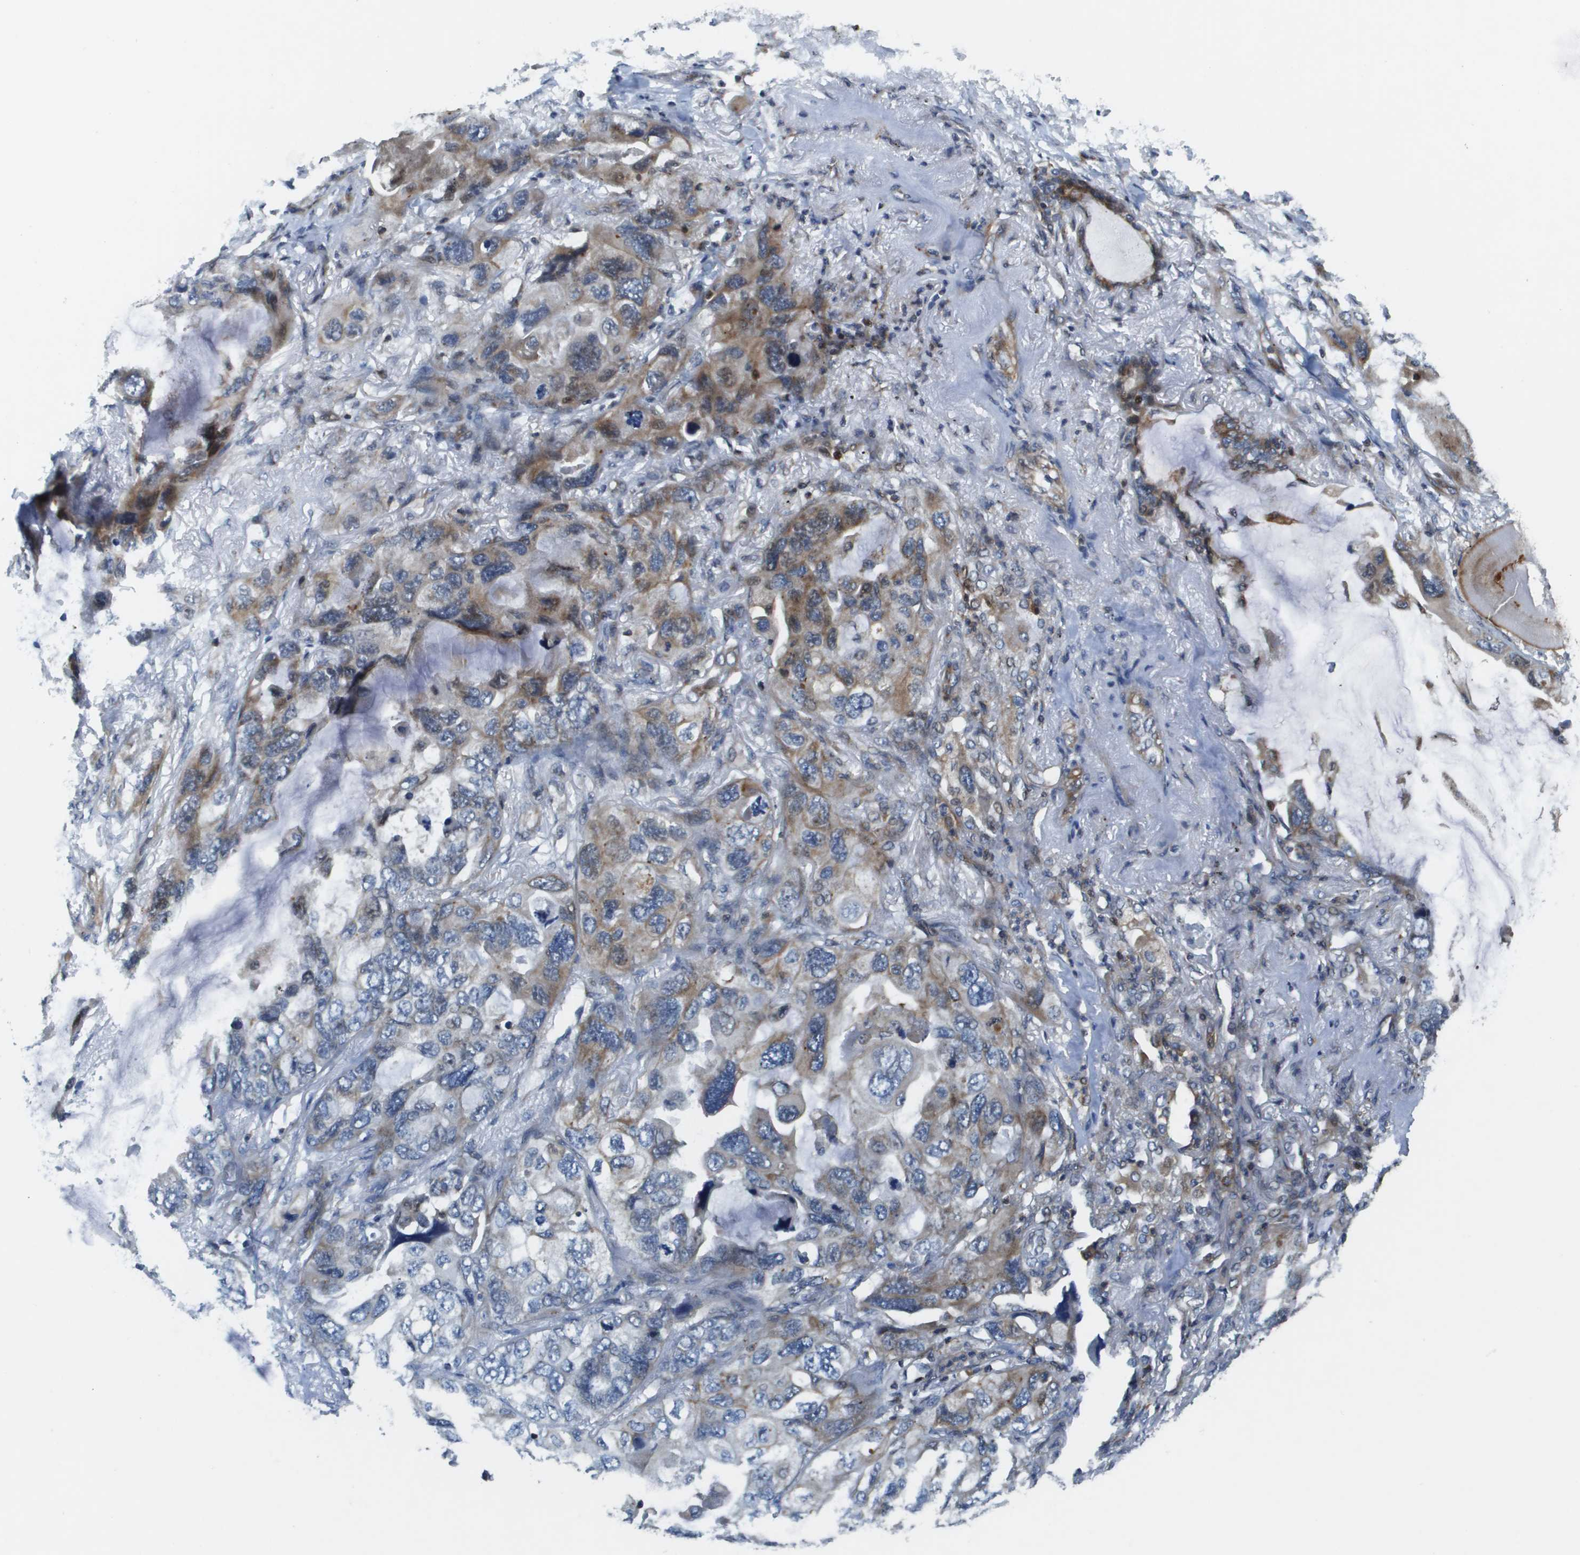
{"staining": {"intensity": "moderate", "quantity": "25%-75%", "location": "cytoplasmic/membranous"}, "tissue": "lung cancer", "cell_type": "Tumor cells", "image_type": "cancer", "snomed": [{"axis": "morphology", "description": "Squamous cell carcinoma, NOS"}, {"axis": "topography", "description": "Lung"}], "caption": "DAB (3,3'-diaminobenzidine) immunohistochemical staining of lung squamous cell carcinoma shows moderate cytoplasmic/membranous protein positivity in approximately 25%-75% of tumor cells.", "gene": "SCN4B", "patient": {"sex": "female", "age": 73}}